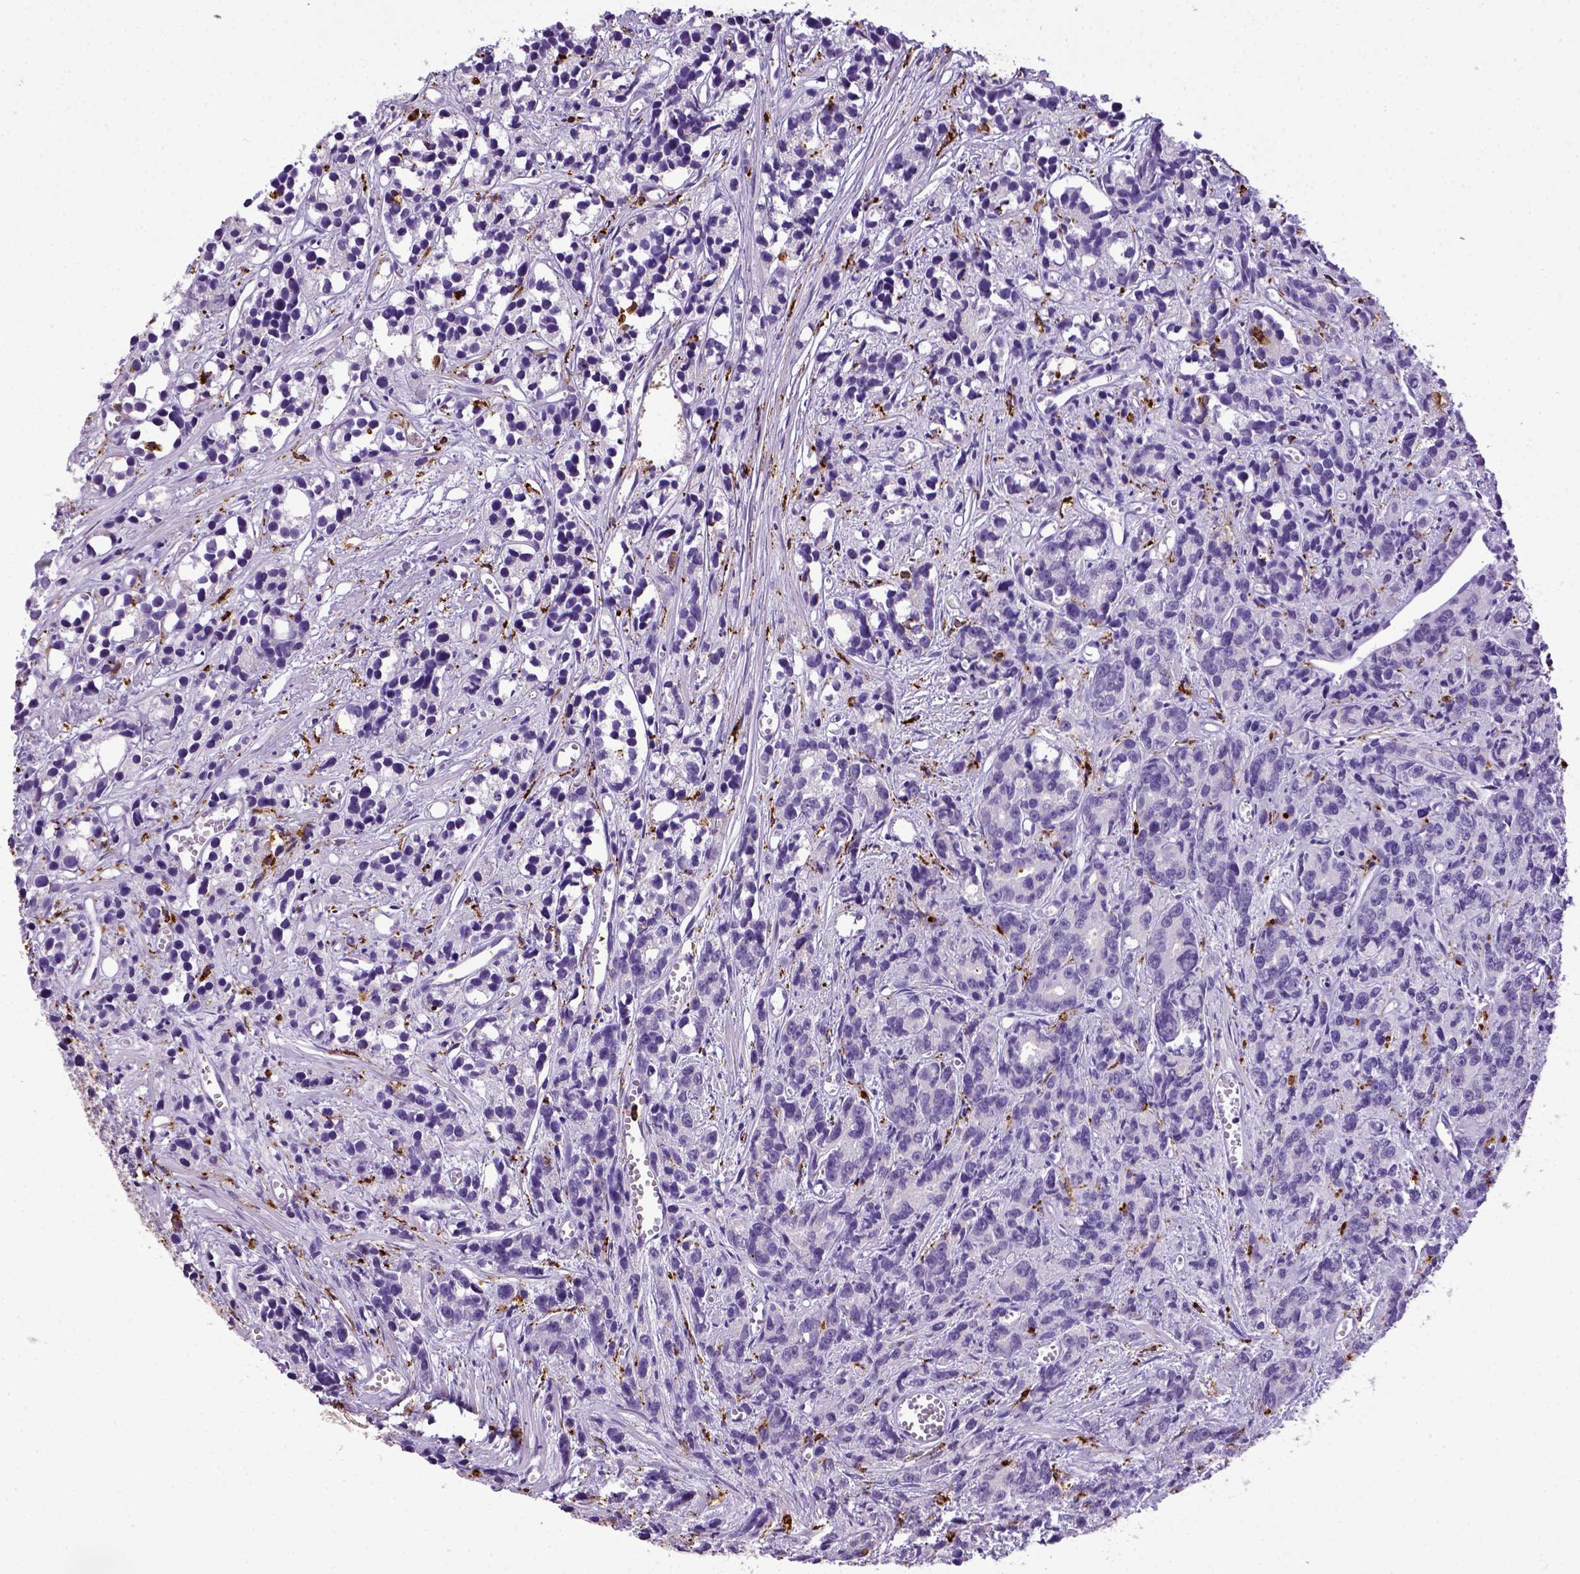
{"staining": {"intensity": "negative", "quantity": "none", "location": "none"}, "tissue": "prostate cancer", "cell_type": "Tumor cells", "image_type": "cancer", "snomed": [{"axis": "morphology", "description": "Adenocarcinoma, High grade"}, {"axis": "topography", "description": "Prostate"}], "caption": "High power microscopy photomicrograph of an immunohistochemistry (IHC) photomicrograph of adenocarcinoma (high-grade) (prostate), revealing no significant staining in tumor cells.", "gene": "CD68", "patient": {"sex": "male", "age": 77}}